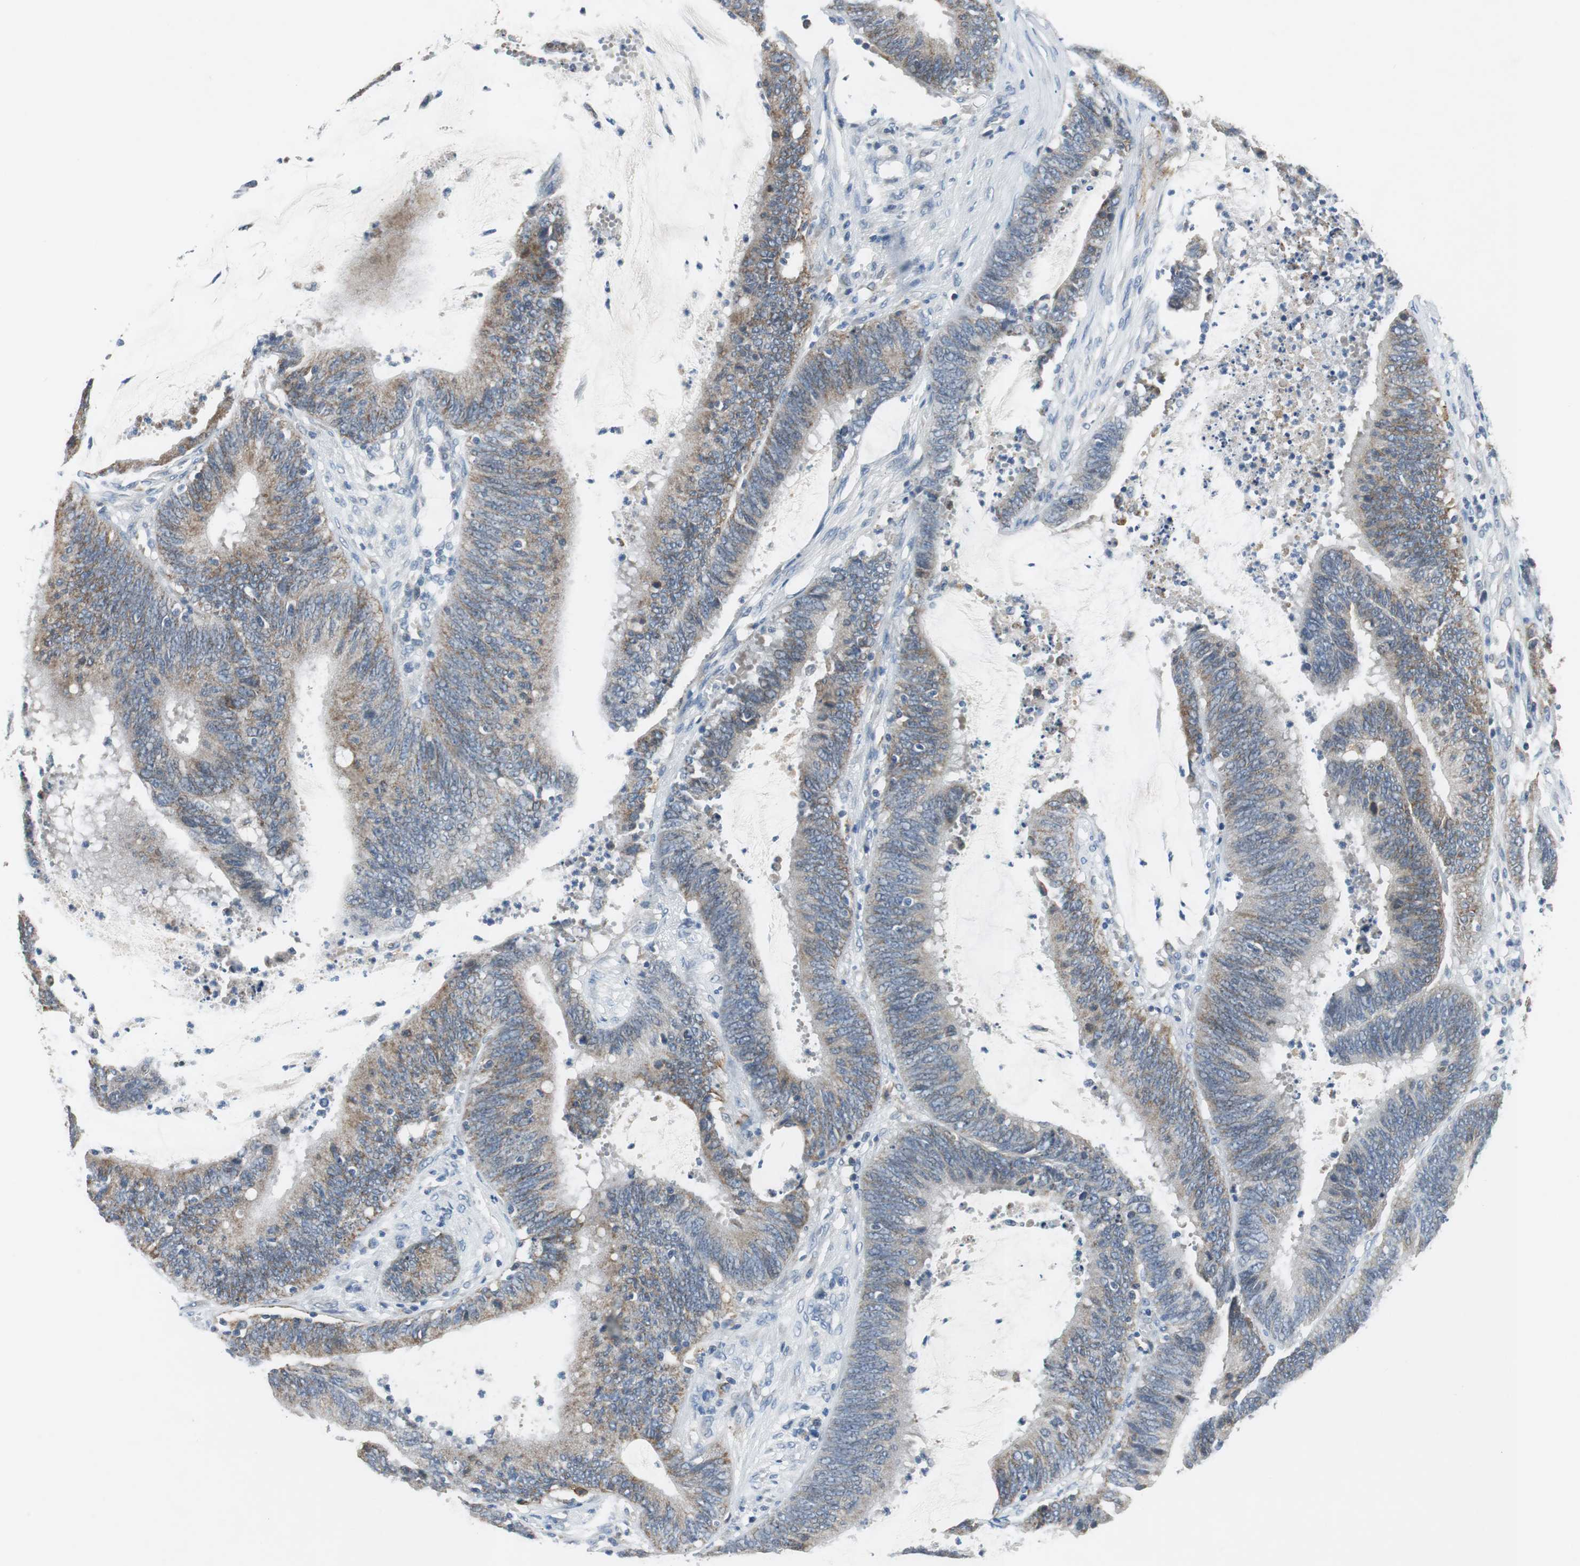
{"staining": {"intensity": "weak", "quantity": "25%-75%", "location": "cytoplasmic/membranous"}, "tissue": "colorectal cancer", "cell_type": "Tumor cells", "image_type": "cancer", "snomed": [{"axis": "morphology", "description": "Adenocarcinoma, NOS"}, {"axis": "topography", "description": "Rectum"}], "caption": "A brown stain highlights weak cytoplasmic/membranous expression of a protein in human colorectal adenocarcinoma tumor cells. (Brightfield microscopy of DAB IHC at high magnification).", "gene": "NLGN1", "patient": {"sex": "female", "age": 66}}